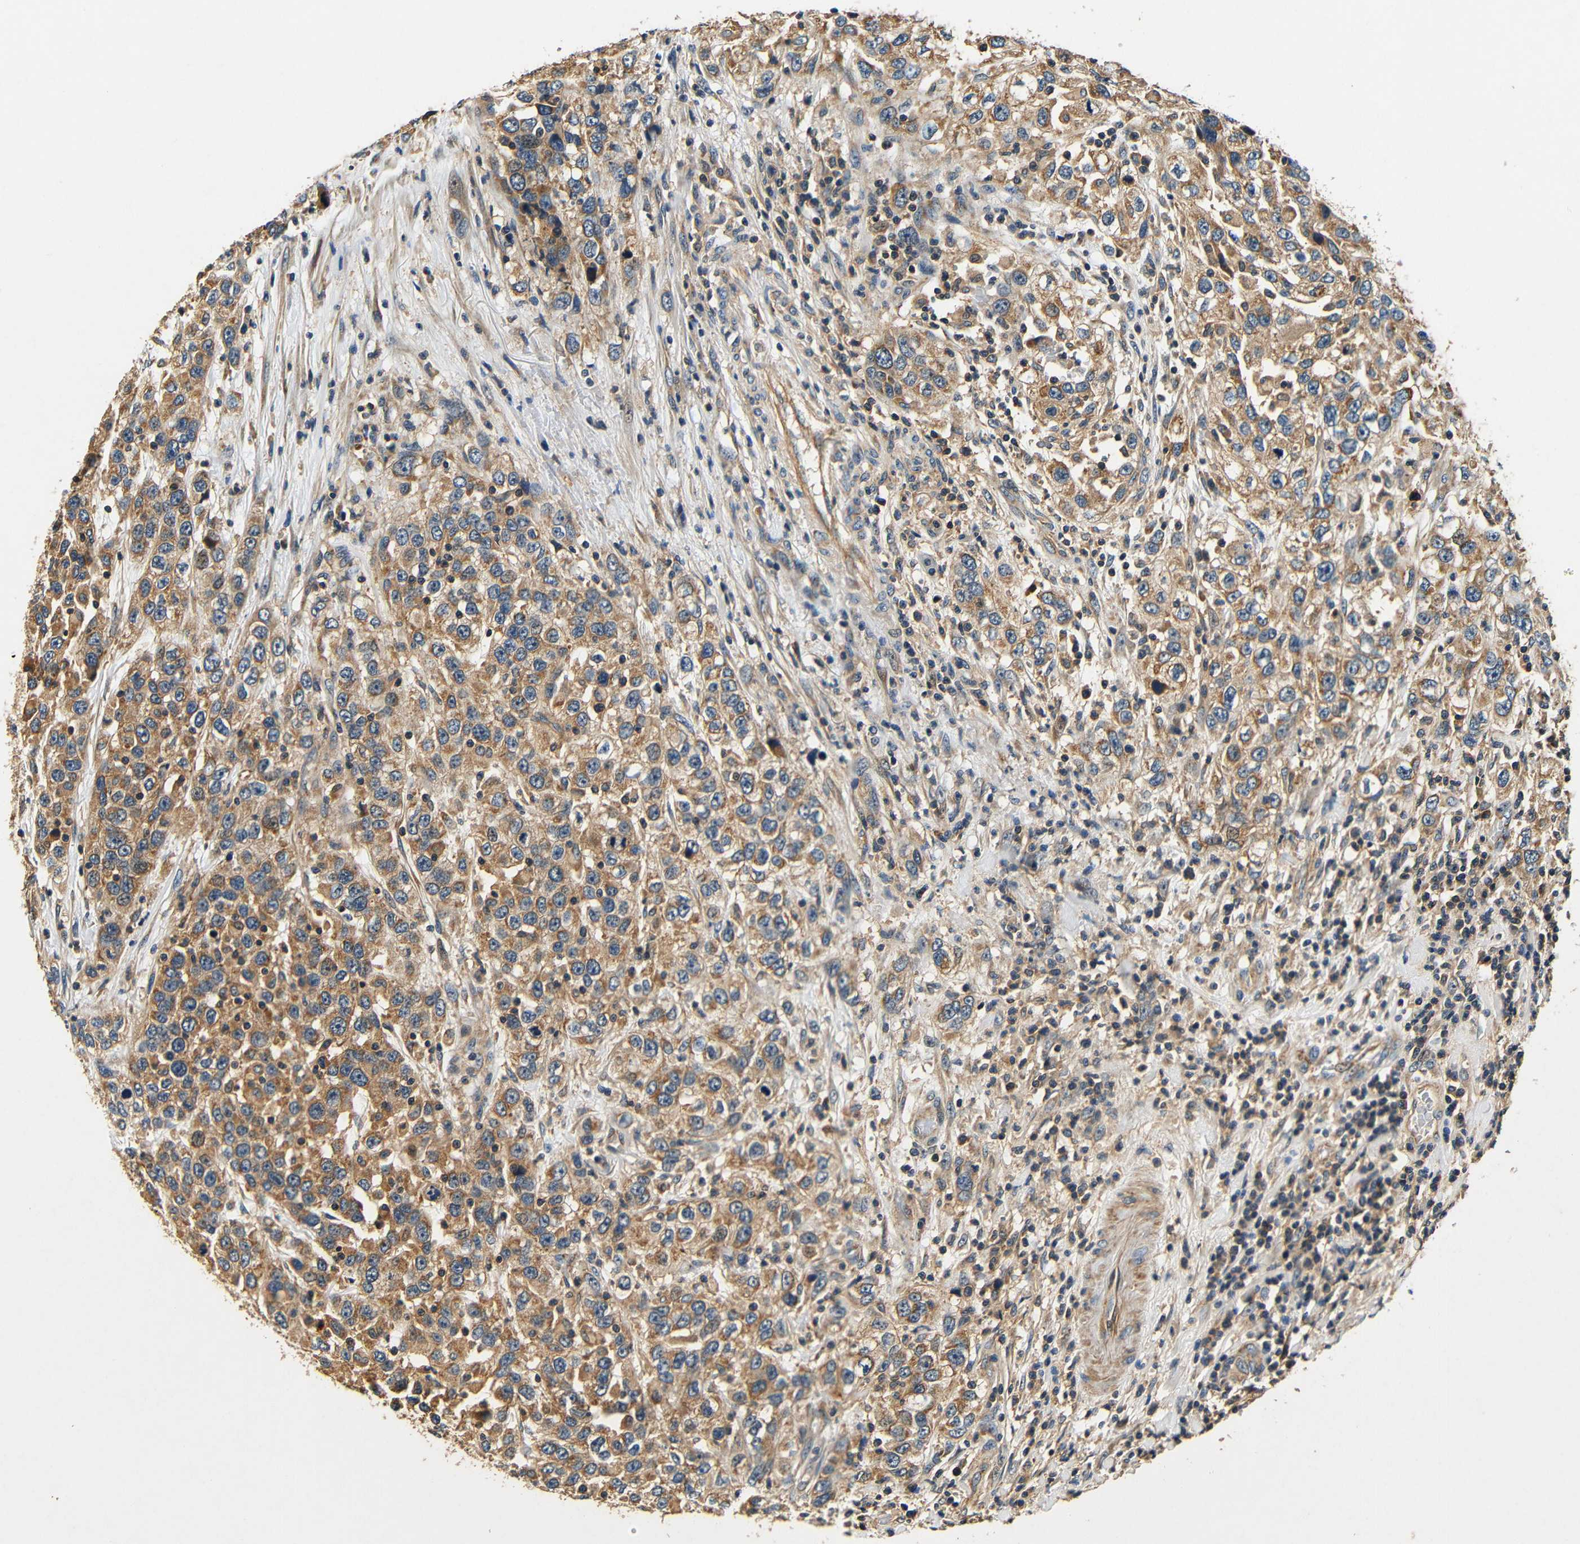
{"staining": {"intensity": "moderate", "quantity": ">75%", "location": "cytoplasmic/membranous"}, "tissue": "urothelial cancer", "cell_type": "Tumor cells", "image_type": "cancer", "snomed": [{"axis": "morphology", "description": "Urothelial carcinoma, High grade"}, {"axis": "topography", "description": "Urinary bladder"}], "caption": "Human urothelial cancer stained for a protein (brown) exhibits moderate cytoplasmic/membranous positive positivity in approximately >75% of tumor cells.", "gene": "MTX1", "patient": {"sex": "female", "age": 80}}